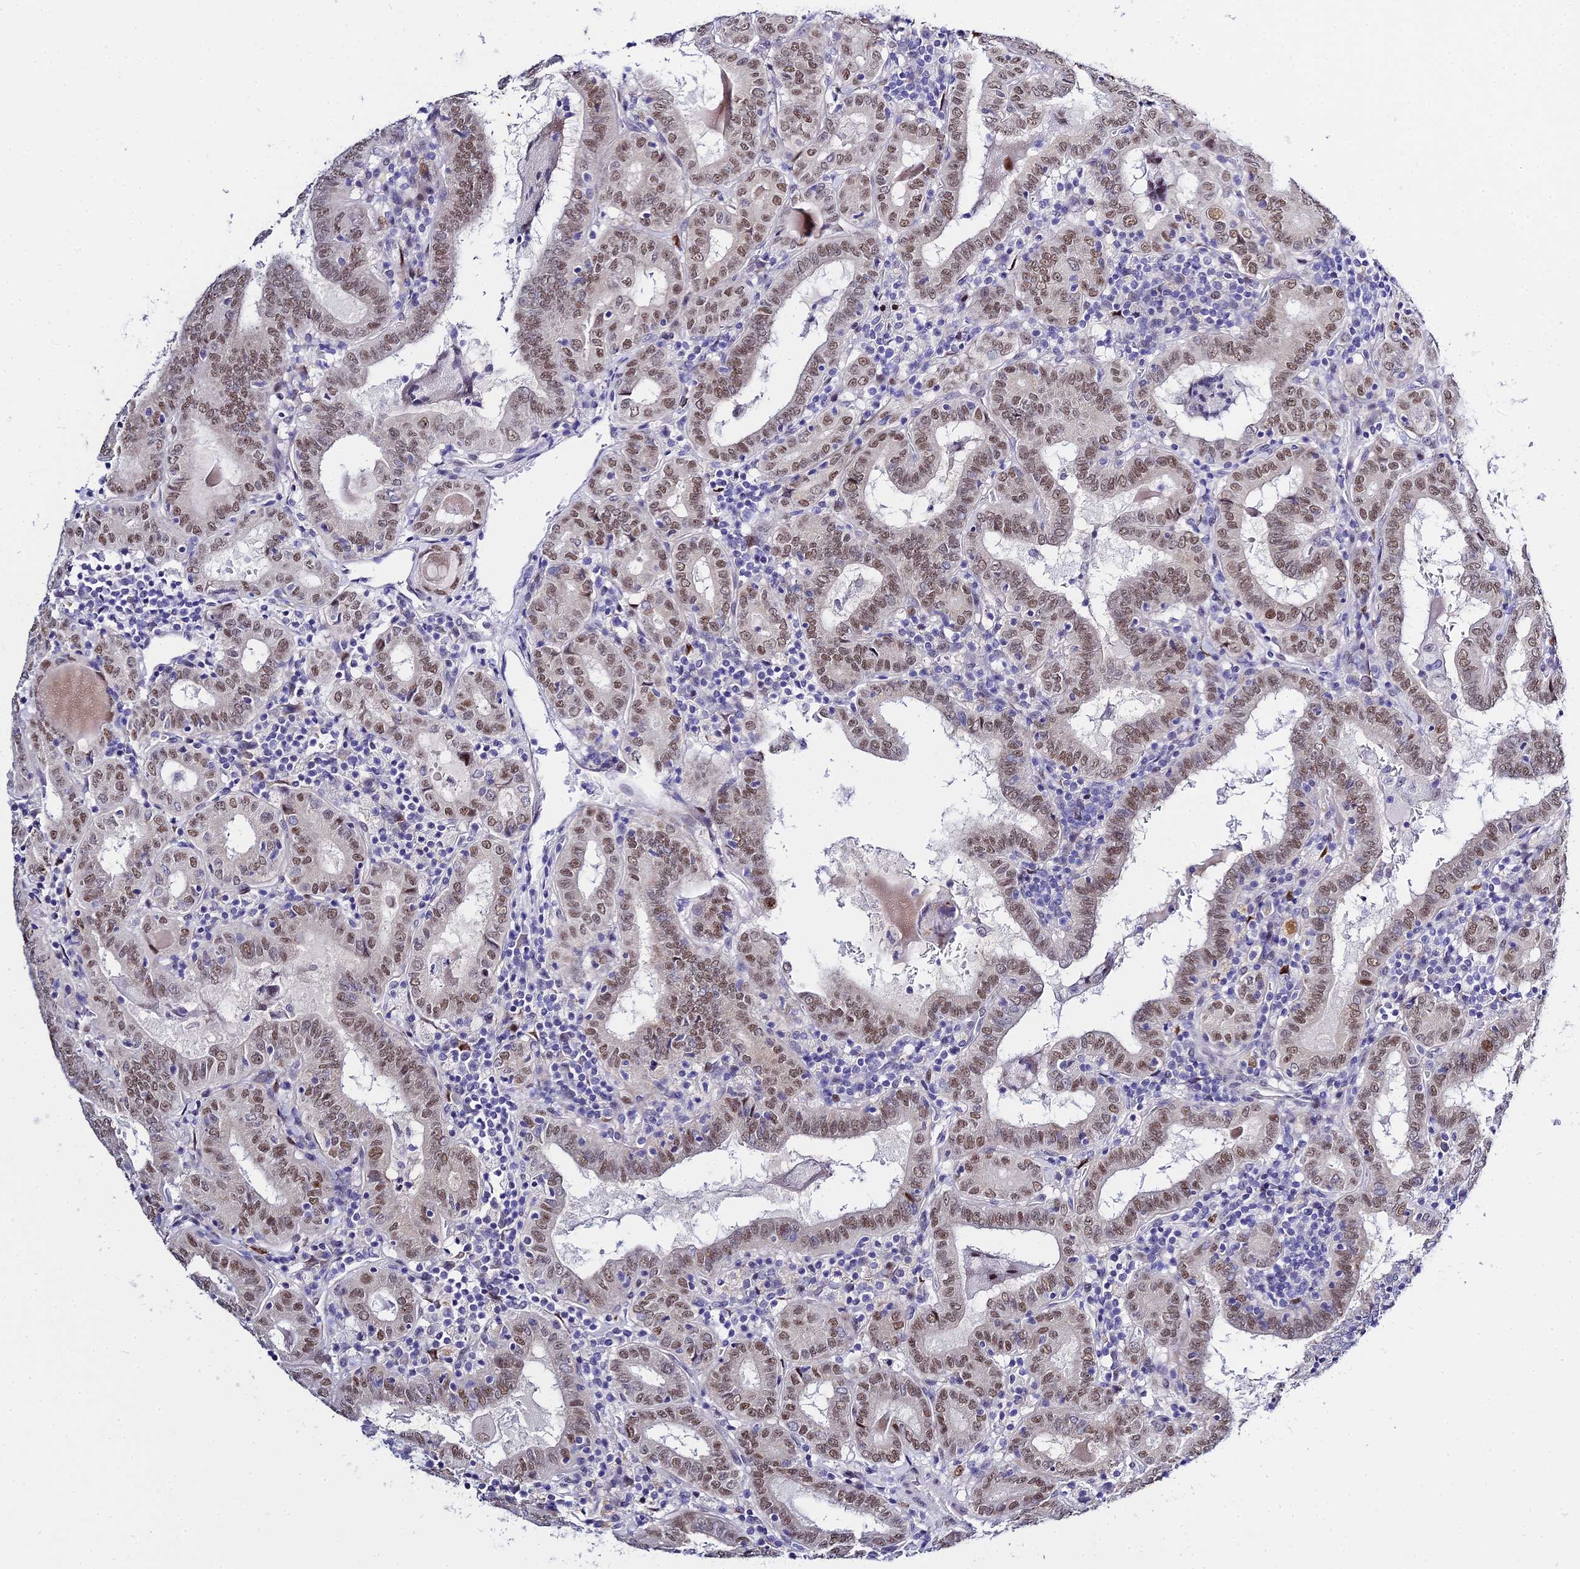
{"staining": {"intensity": "weak", "quantity": ">75%", "location": "nuclear"}, "tissue": "thyroid cancer", "cell_type": "Tumor cells", "image_type": "cancer", "snomed": [{"axis": "morphology", "description": "Papillary adenocarcinoma, NOS"}, {"axis": "topography", "description": "Thyroid gland"}], "caption": "Tumor cells show weak nuclear expression in about >75% of cells in papillary adenocarcinoma (thyroid). (Brightfield microscopy of DAB IHC at high magnification).", "gene": "POFUT2", "patient": {"sex": "female", "age": 72}}